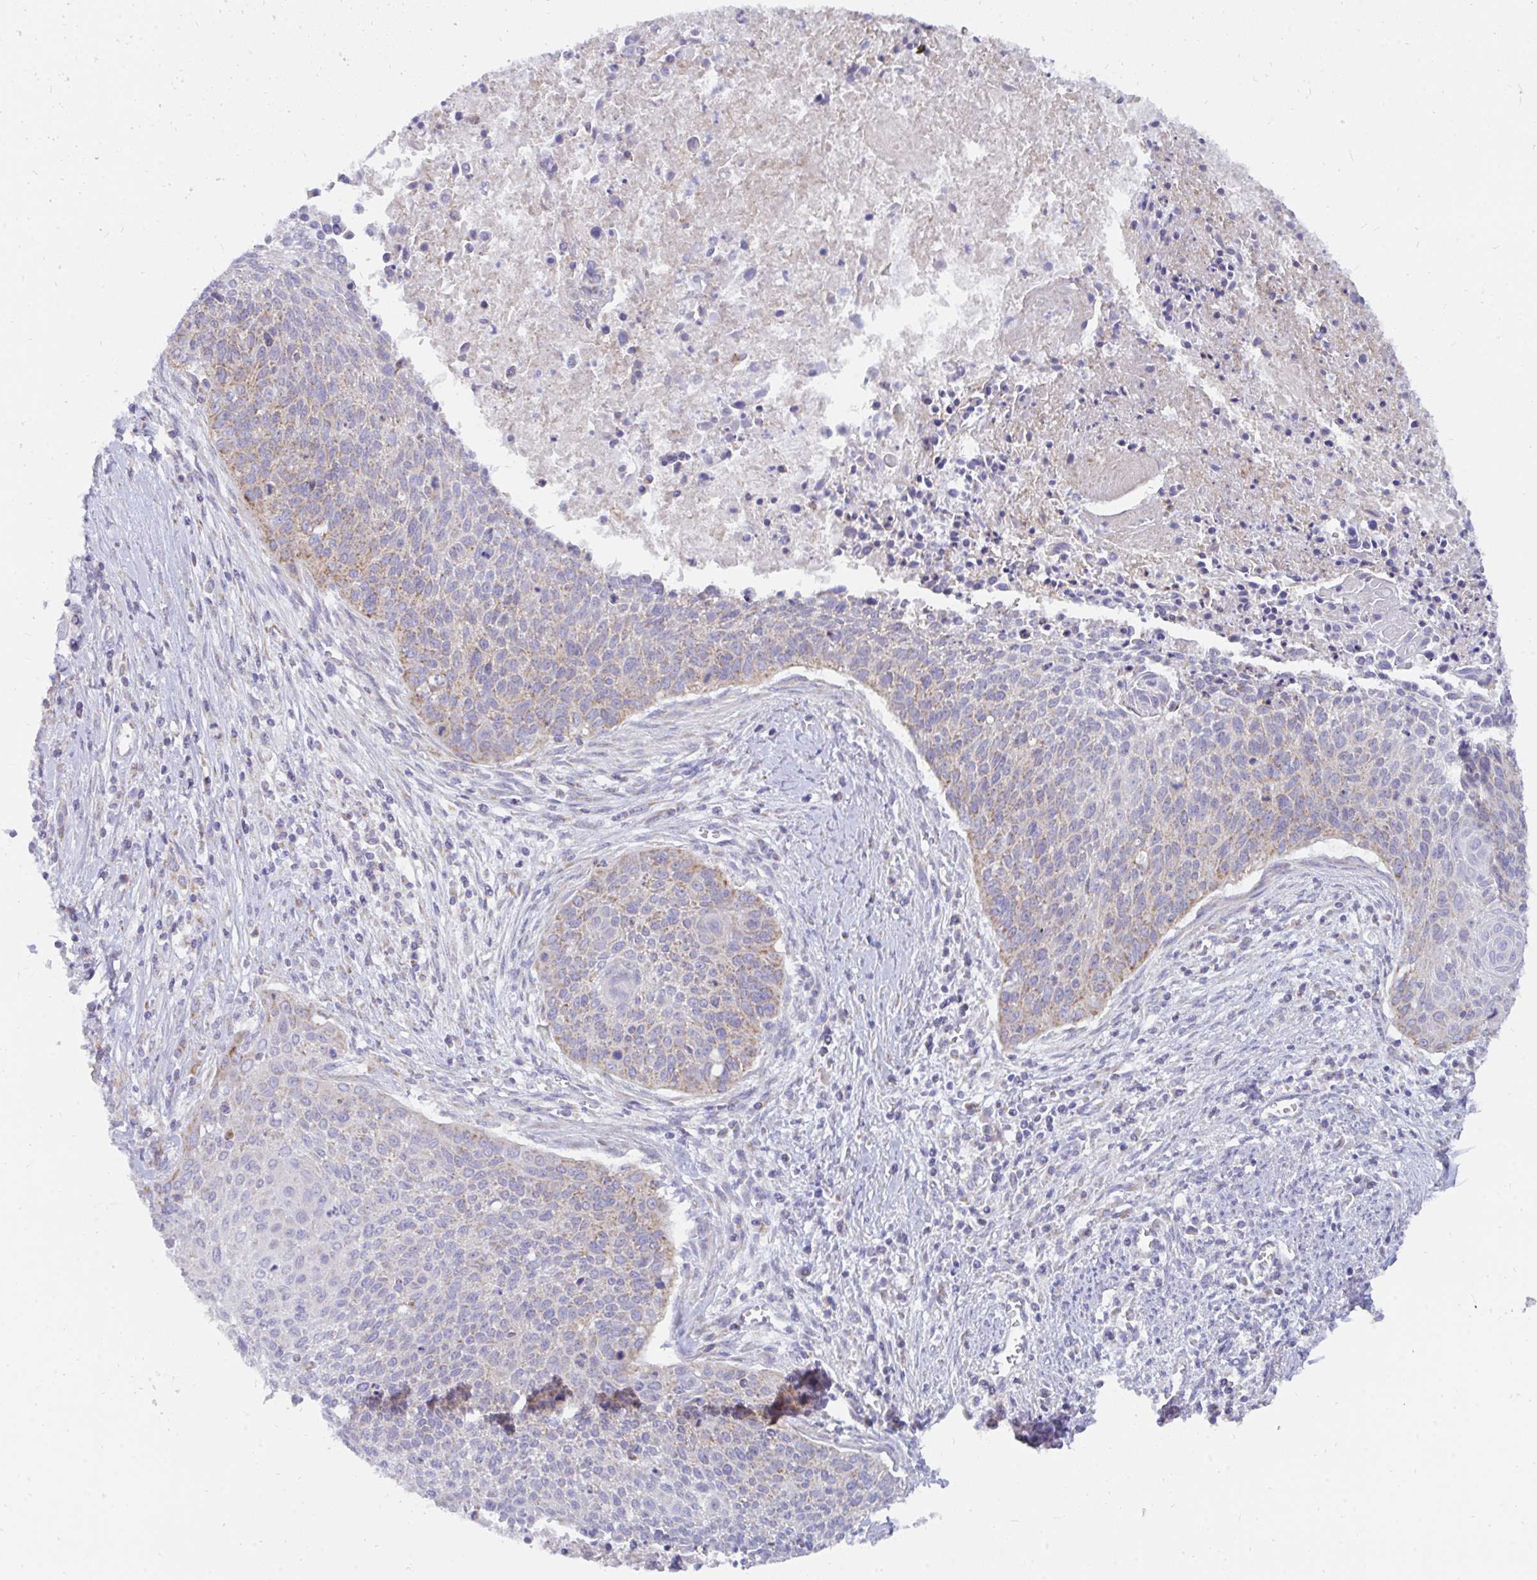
{"staining": {"intensity": "weak", "quantity": "25%-75%", "location": "cytoplasmic/membranous"}, "tissue": "cervical cancer", "cell_type": "Tumor cells", "image_type": "cancer", "snomed": [{"axis": "morphology", "description": "Squamous cell carcinoma, NOS"}, {"axis": "topography", "description": "Cervix"}], "caption": "IHC of human cervical cancer displays low levels of weak cytoplasmic/membranous positivity in approximately 25%-75% of tumor cells.", "gene": "PC", "patient": {"sex": "female", "age": 55}}